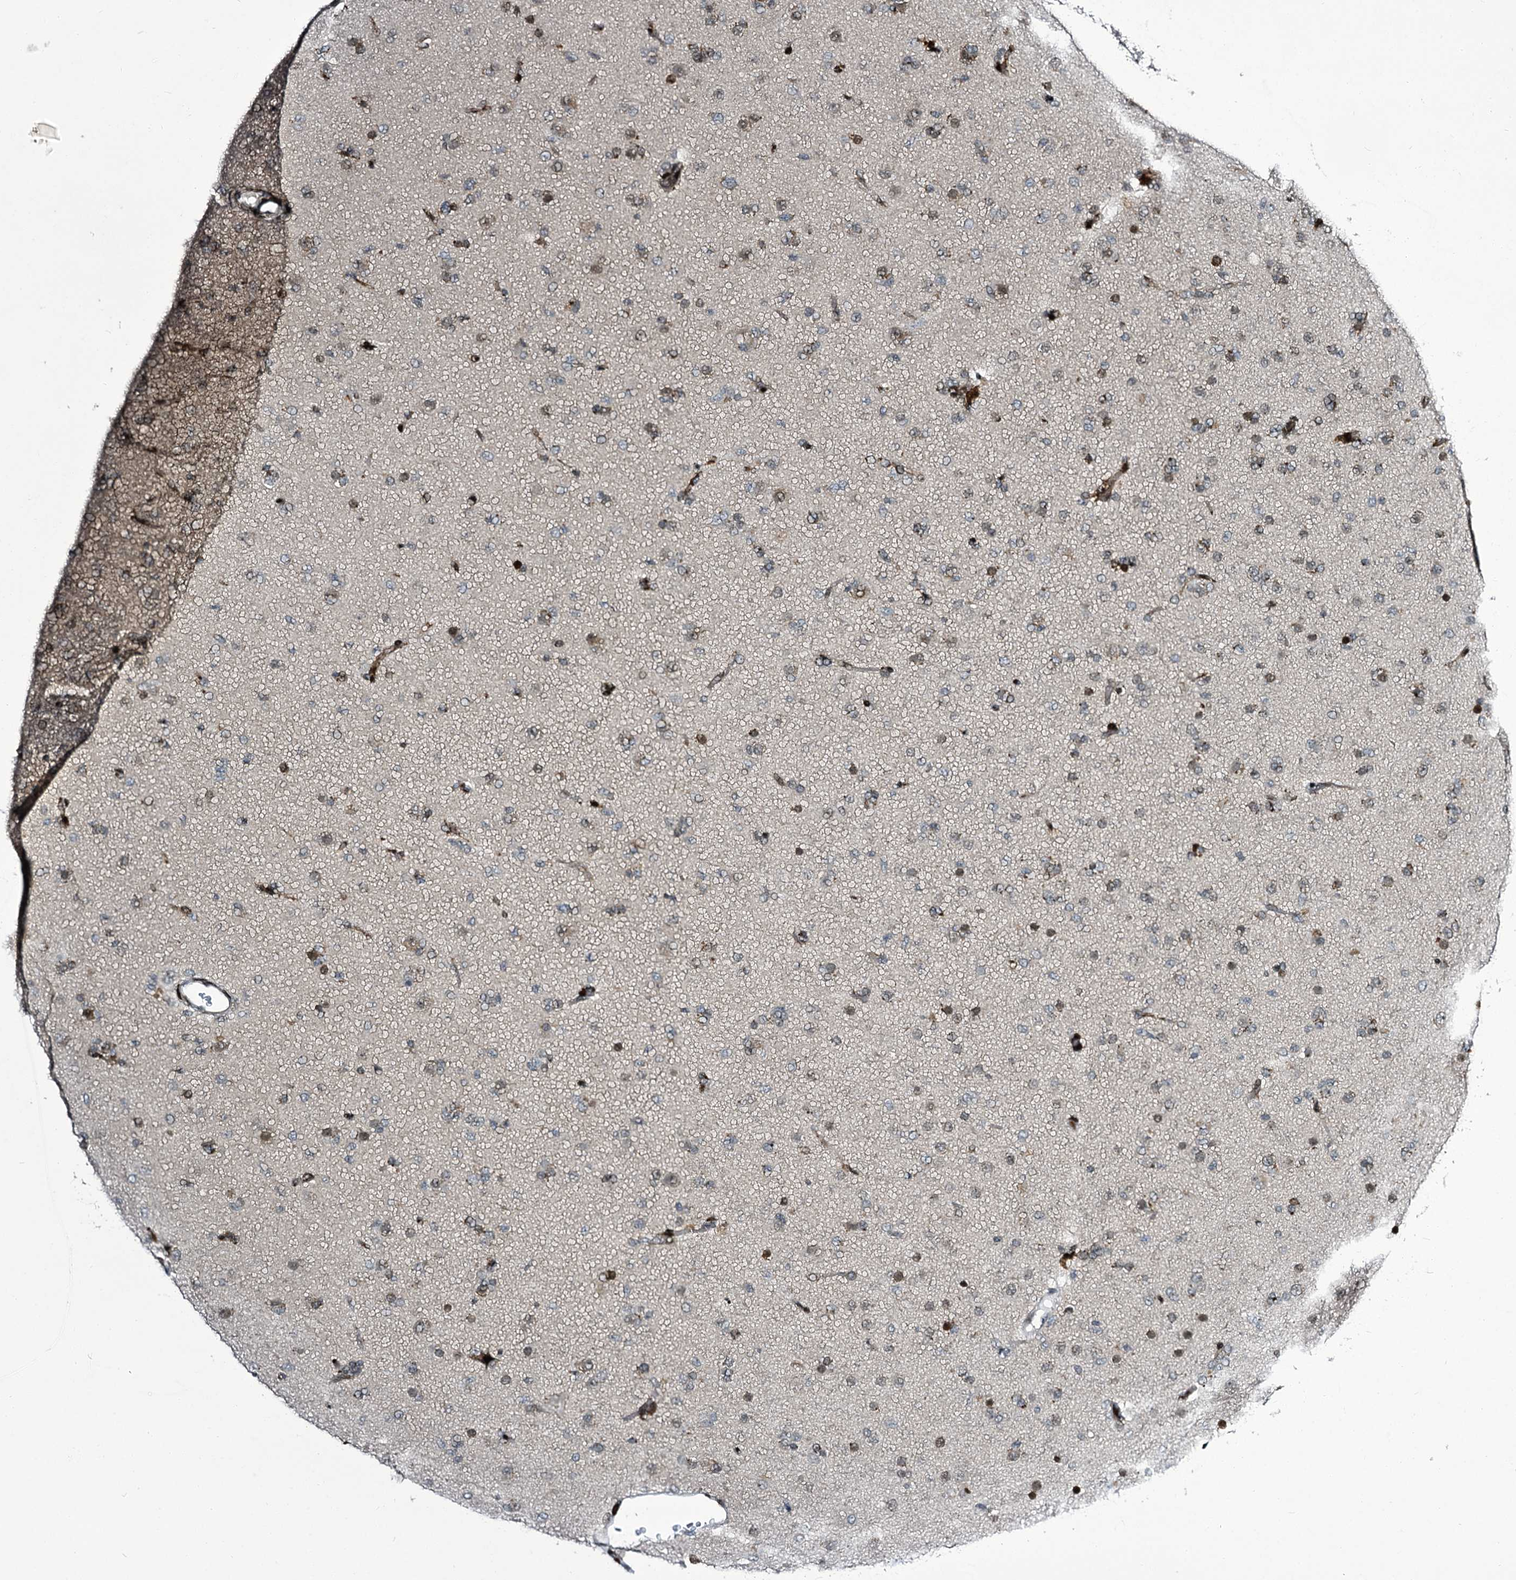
{"staining": {"intensity": "weak", "quantity": "25%-75%", "location": "nuclear"}, "tissue": "glioma", "cell_type": "Tumor cells", "image_type": "cancer", "snomed": [{"axis": "morphology", "description": "Glioma, malignant, Low grade"}, {"axis": "topography", "description": "Brain"}], "caption": "The immunohistochemical stain shows weak nuclear staining in tumor cells of glioma tissue. Nuclei are stained in blue.", "gene": "ITFG2", "patient": {"sex": "male", "age": 65}}